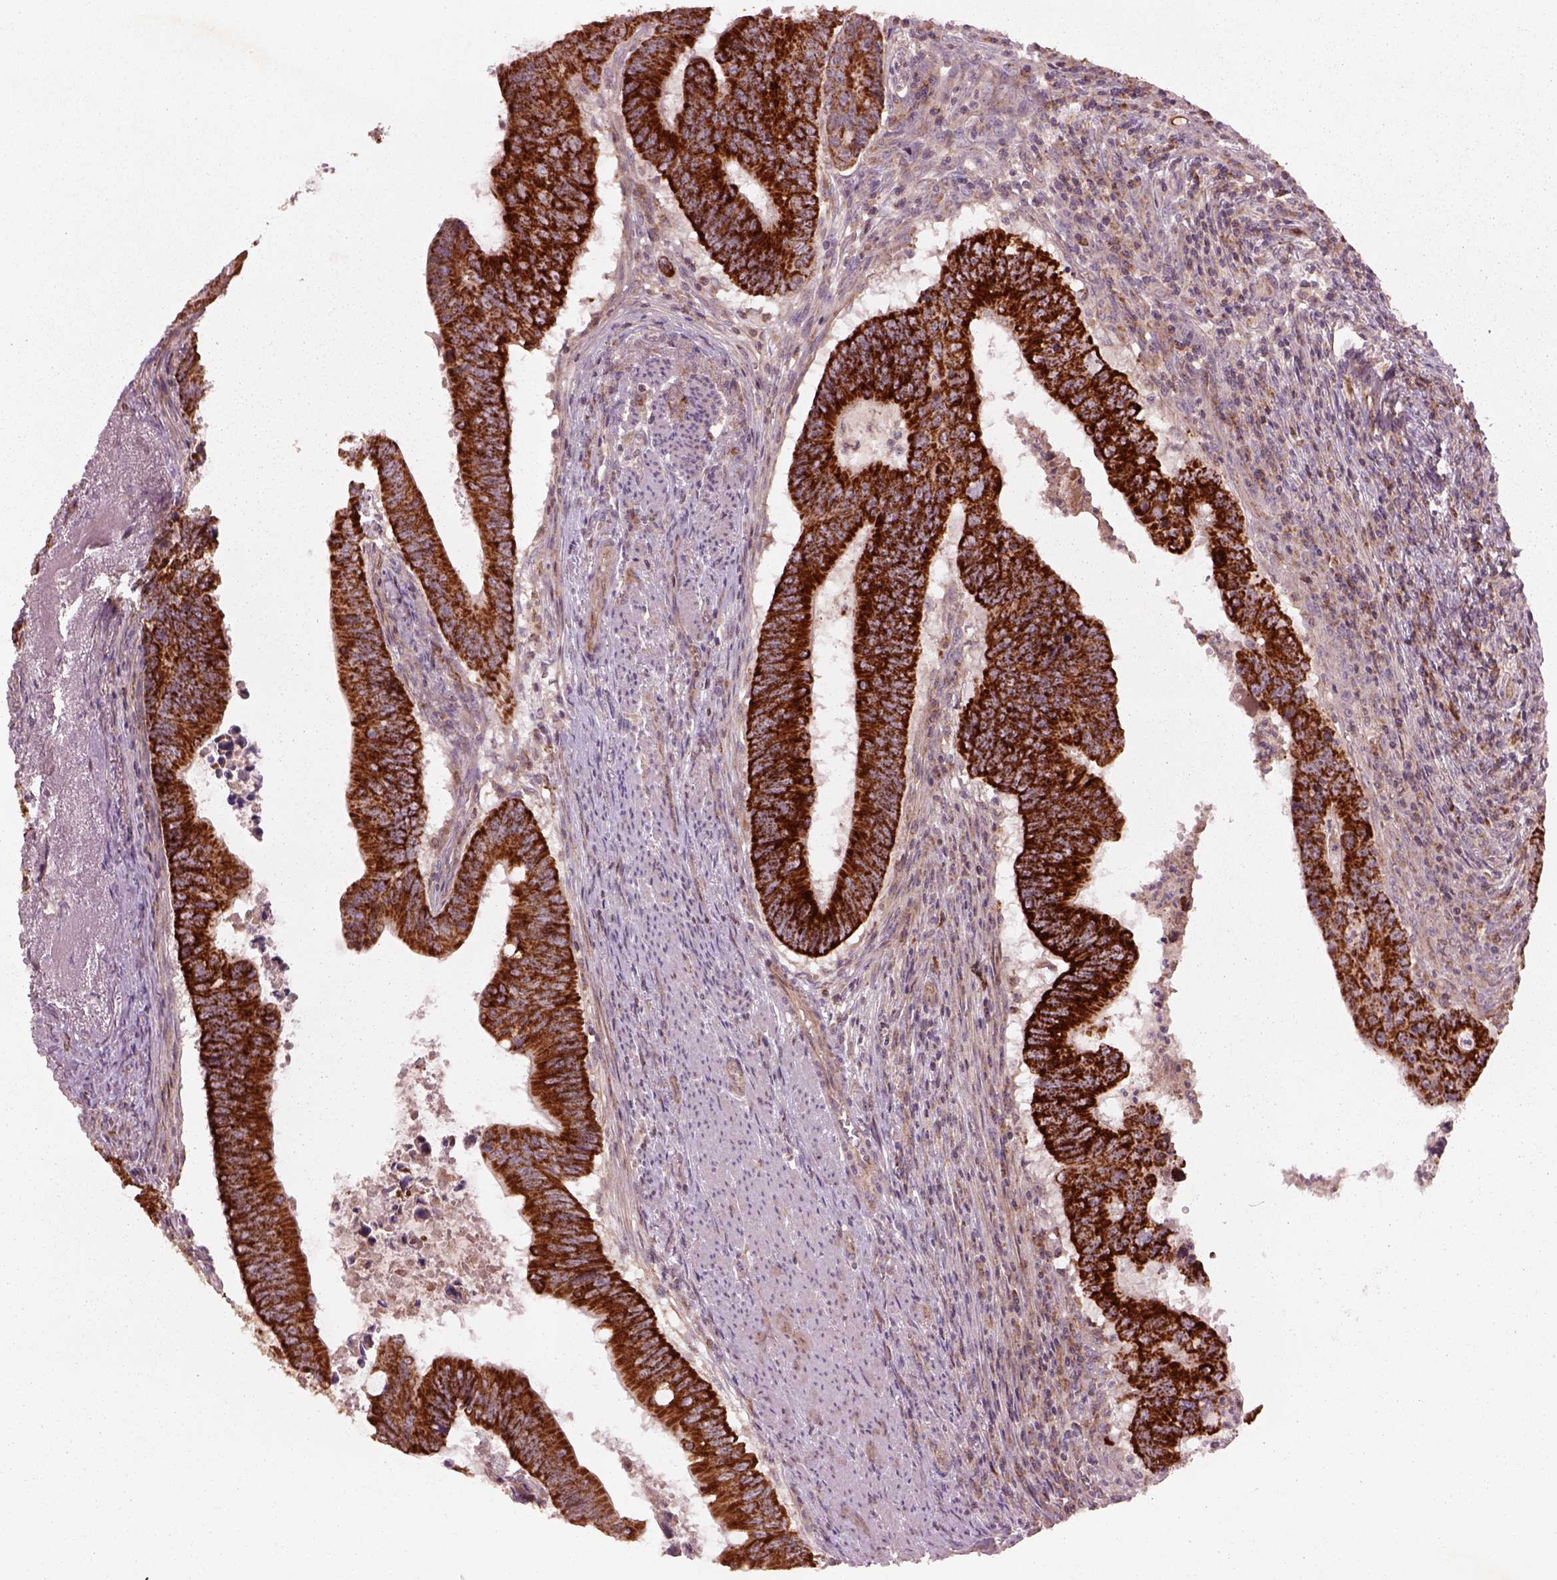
{"staining": {"intensity": "strong", "quantity": ">75%", "location": "cytoplasmic/membranous"}, "tissue": "colorectal cancer", "cell_type": "Tumor cells", "image_type": "cancer", "snomed": [{"axis": "morphology", "description": "Adenocarcinoma, NOS"}, {"axis": "topography", "description": "Colon"}], "caption": "Brown immunohistochemical staining in colorectal adenocarcinoma displays strong cytoplasmic/membranous expression in approximately >75% of tumor cells. (DAB (3,3'-diaminobenzidine) IHC, brown staining for protein, blue staining for nuclei).", "gene": "SLC25A5", "patient": {"sex": "female", "age": 87}}